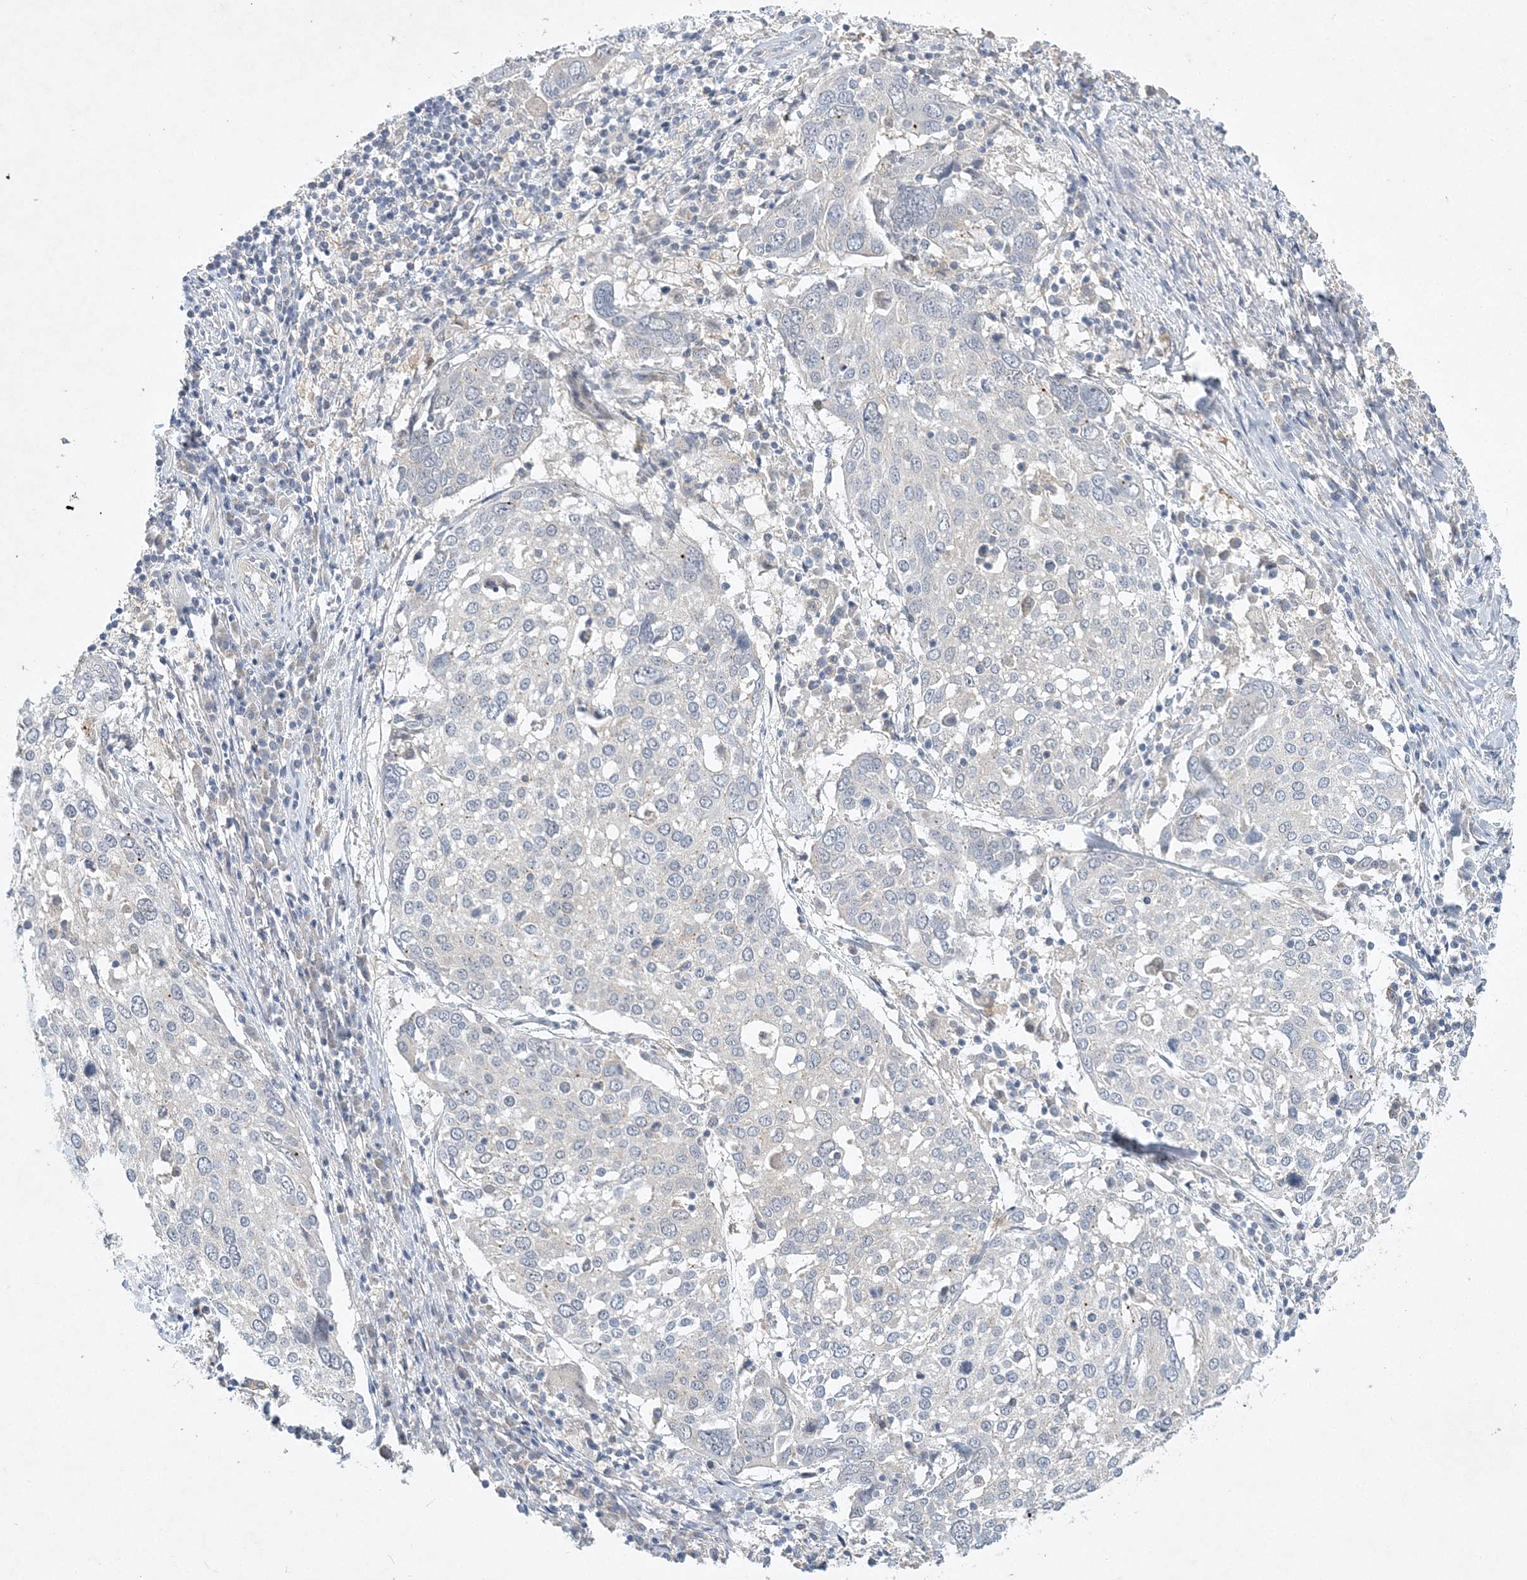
{"staining": {"intensity": "negative", "quantity": "none", "location": "none"}, "tissue": "lung cancer", "cell_type": "Tumor cells", "image_type": "cancer", "snomed": [{"axis": "morphology", "description": "Squamous cell carcinoma, NOS"}, {"axis": "topography", "description": "Lung"}], "caption": "The IHC image has no significant positivity in tumor cells of squamous cell carcinoma (lung) tissue.", "gene": "ANKRD35", "patient": {"sex": "male", "age": 65}}